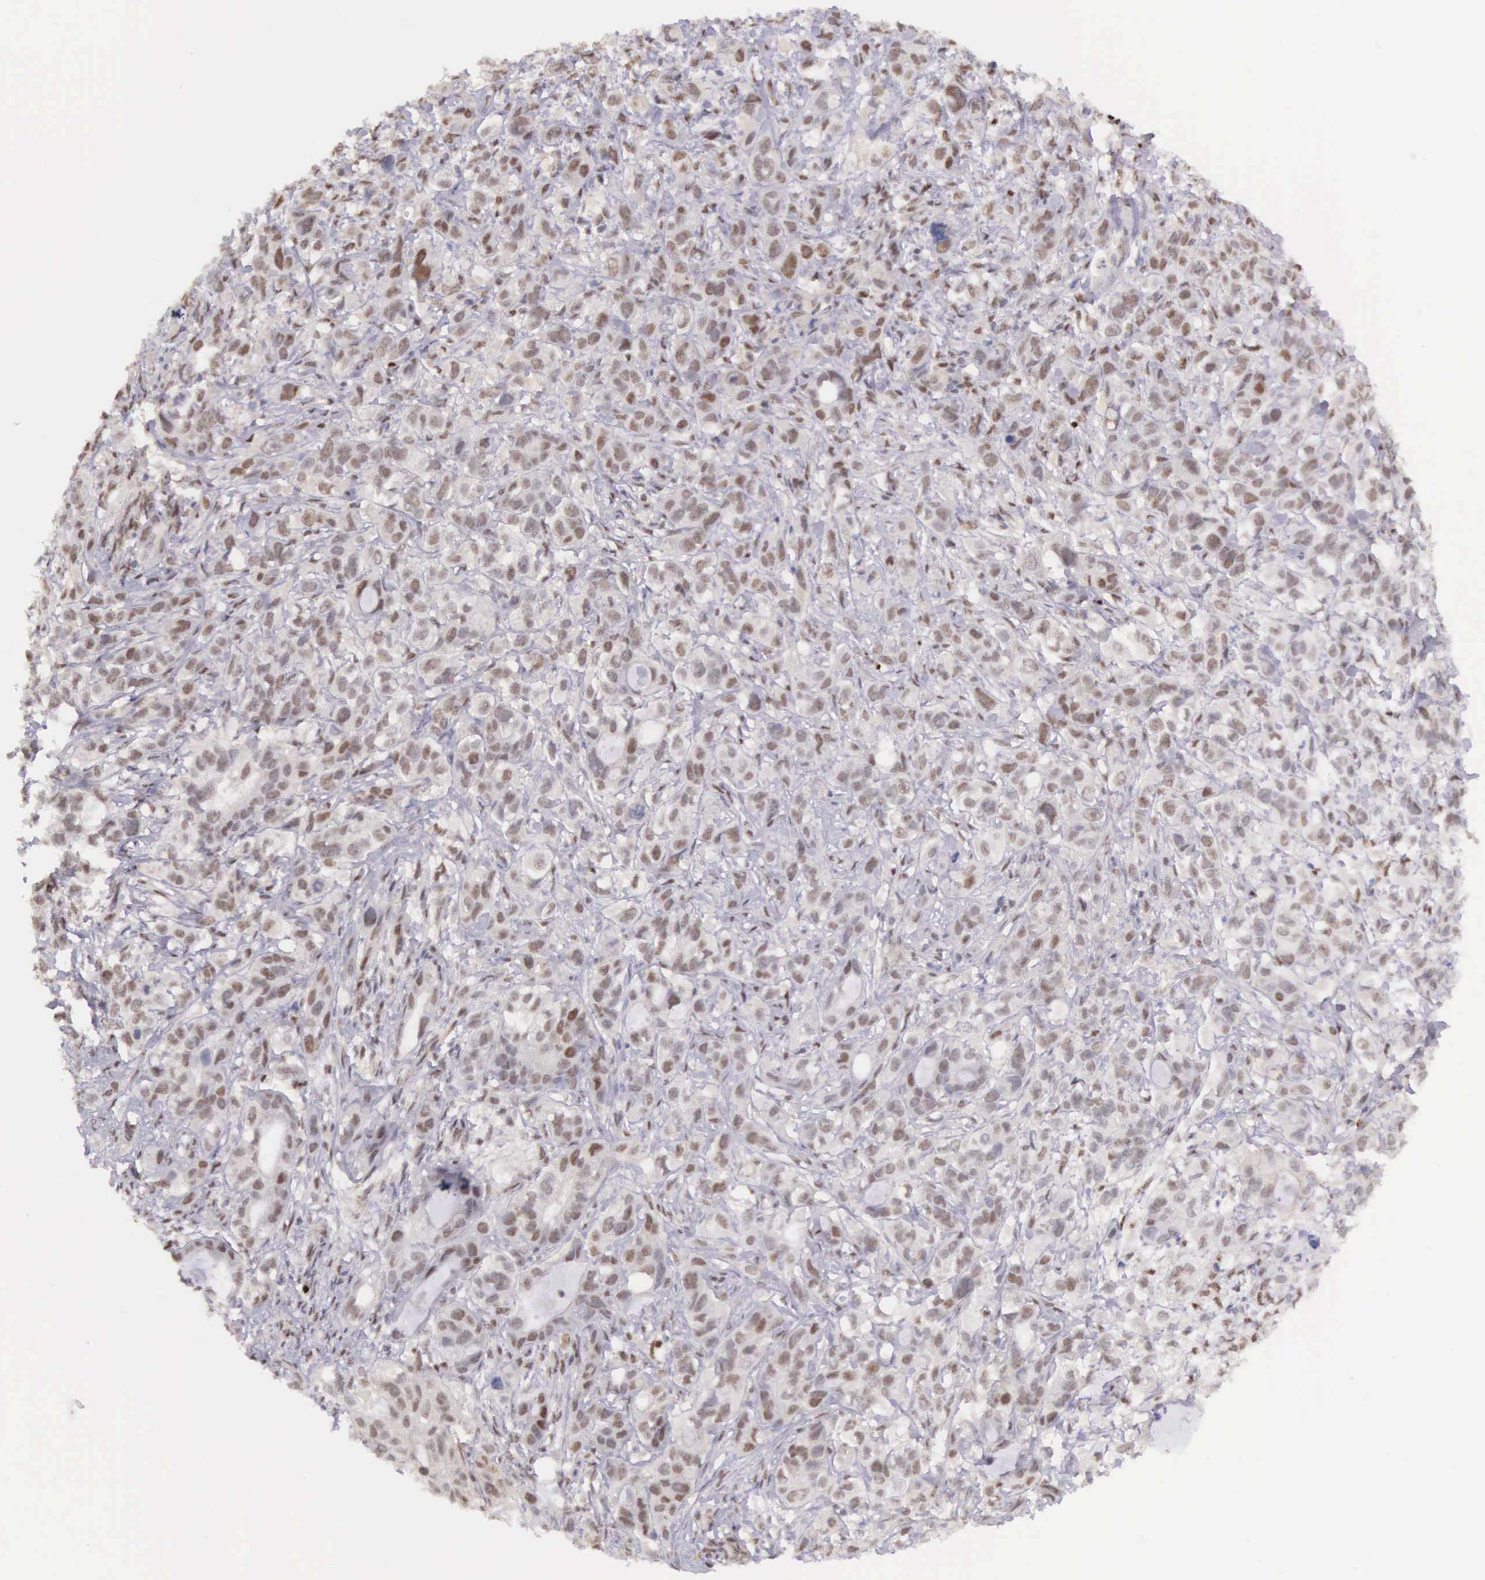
{"staining": {"intensity": "weak", "quantity": "25%-75%", "location": "nuclear"}, "tissue": "stomach cancer", "cell_type": "Tumor cells", "image_type": "cancer", "snomed": [{"axis": "morphology", "description": "Adenocarcinoma, NOS"}, {"axis": "topography", "description": "Stomach, upper"}], "caption": "Weak nuclear protein staining is seen in about 25%-75% of tumor cells in stomach cancer.", "gene": "CCDC117", "patient": {"sex": "male", "age": 47}}